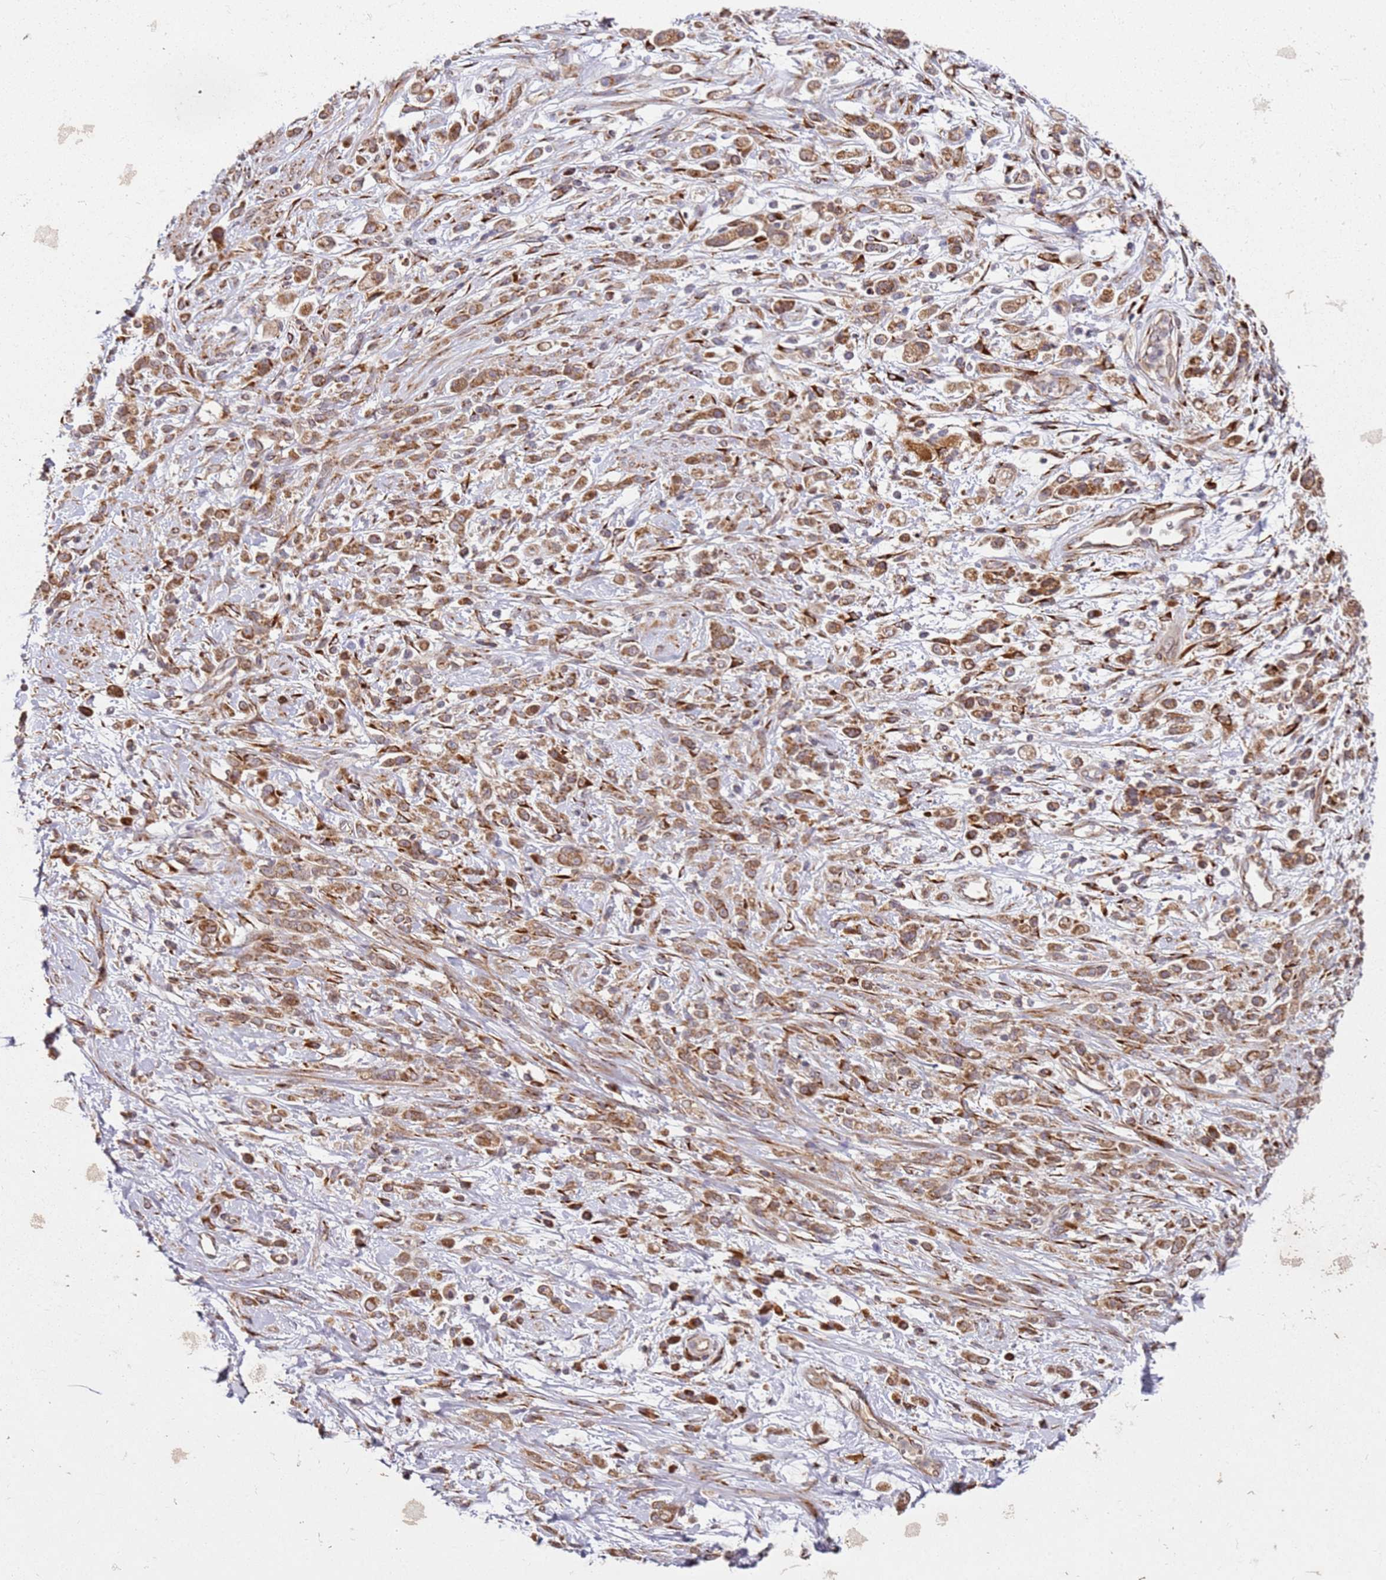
{"staining": {"intensity": "moderate", "quantity": ">75%", "location": "cytoplasmic/membranous"}, "tissue": "stomach cancer", "cell_type": "Tumor cells", "image_type": "cancer", "snomed": [{"axis": "morphology", "description": "Adenocarcinoma, NOS"}, {"axis": "topography", "description": "Stomach"}], "caption": "The micrograph shows immunohistochemical staining of stomach adenocarcinoma. There is moderate cytoplasmic/membranous staining is present in approximately >75% of tumor cells. (DAB IHC with brightfield microscopy, high magnification).", "gene": "ARFRP1", "patient": {"sex": "female", "age": 60}}